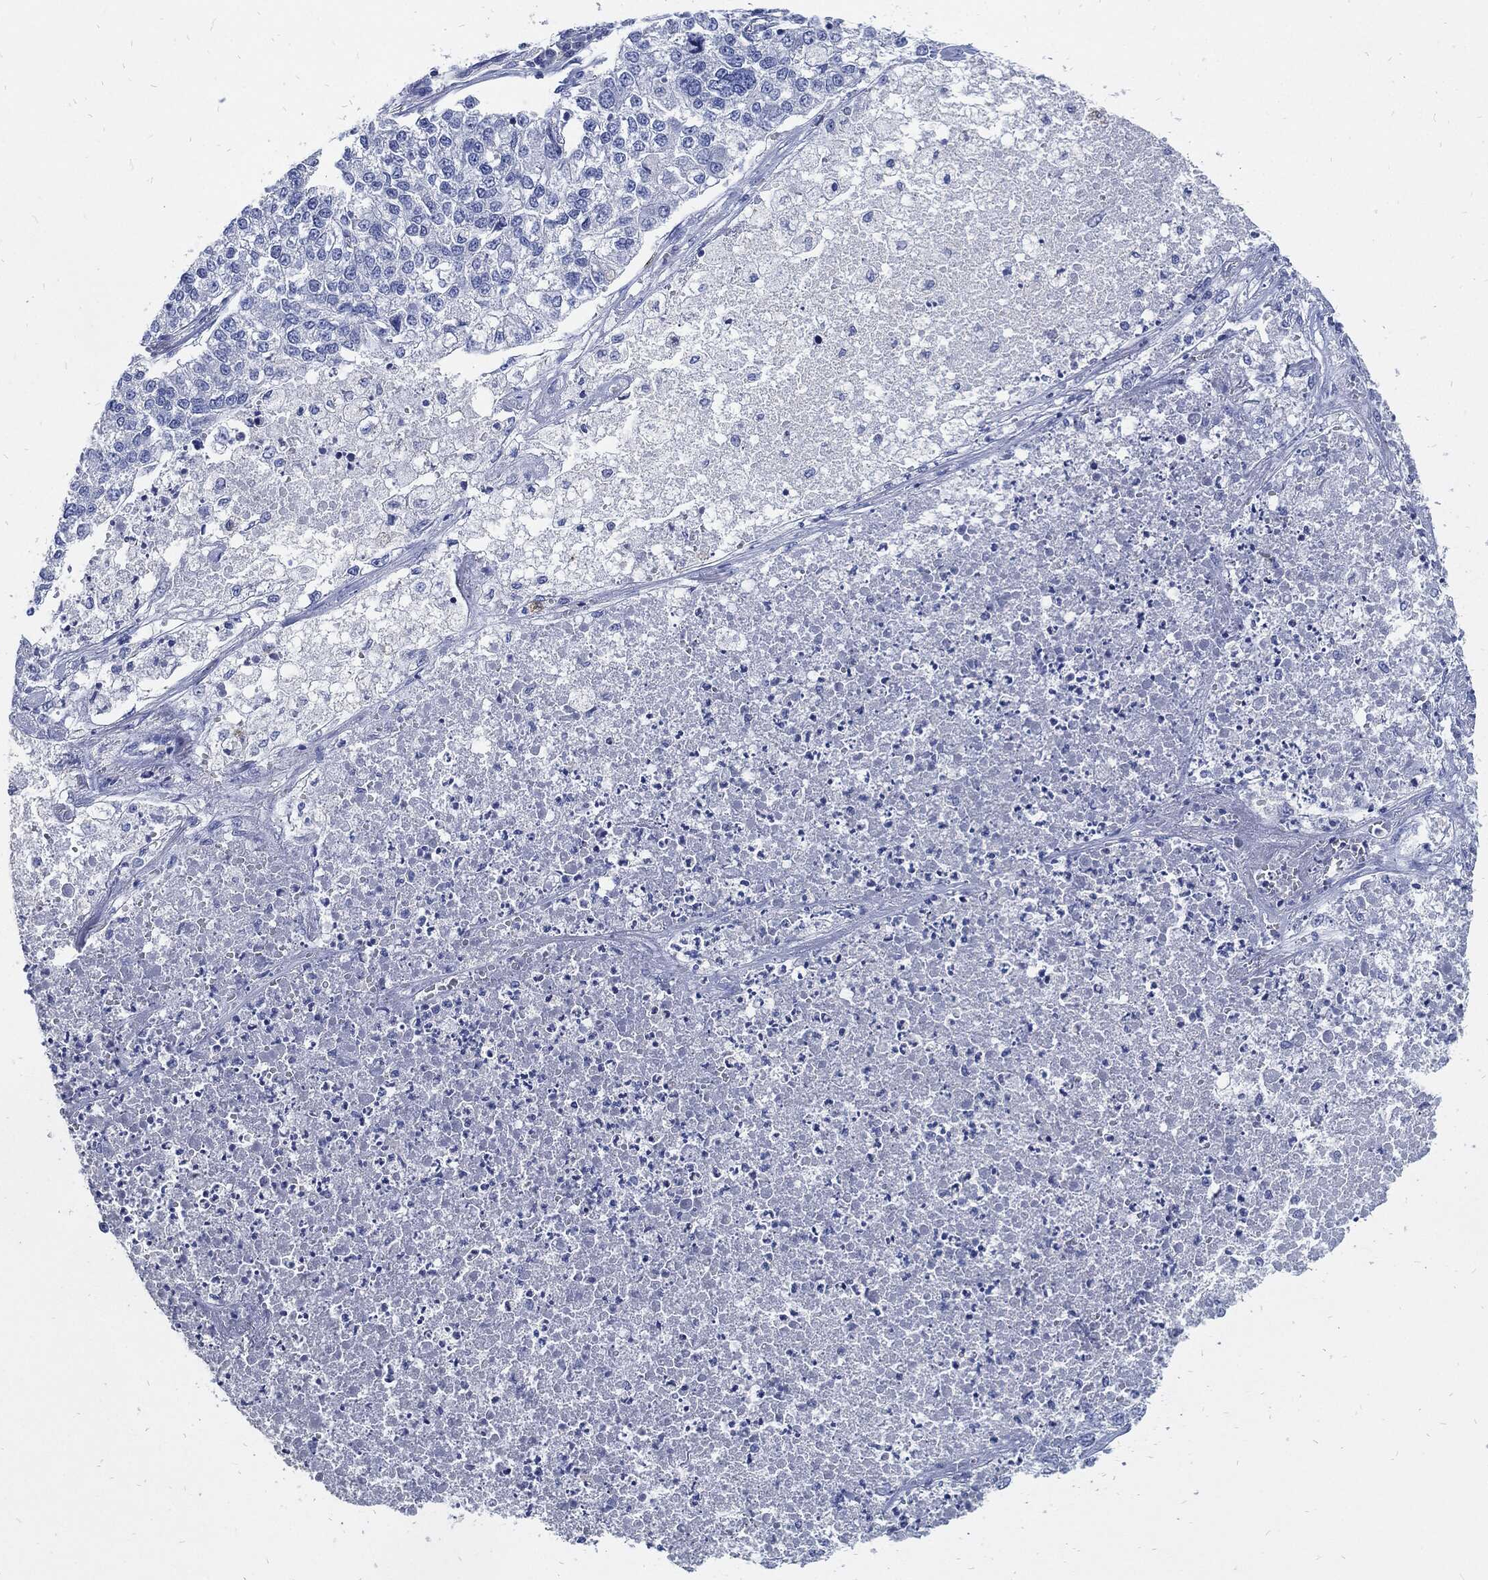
{"staining": {"intensity": "negative", "quantity": "none", "location": "none"}, "tissue": "lung cancer", "cell_type": "Tumor cells", "image_type": "cancer", "snomed": [{"axis": "morphology", "description": "Adenocarcinoma, NOS"}, {"axis": "topography", "description": "Lung"}], "caption": "Immunohistochemistry (IHC) histopathology image of neoplastic tissue: adenocarcinoma (lung) stained with DAB (3,3'-diaminobenzidine) demonstrates no significant protein expression in tumor cells. (Brightfield microscopy of DAB (3,3'-diaminobenzidine) immunohistochemistry at high magnification).", "gene": "FABP4", "patient": {"sex": "male", "age": 49}}